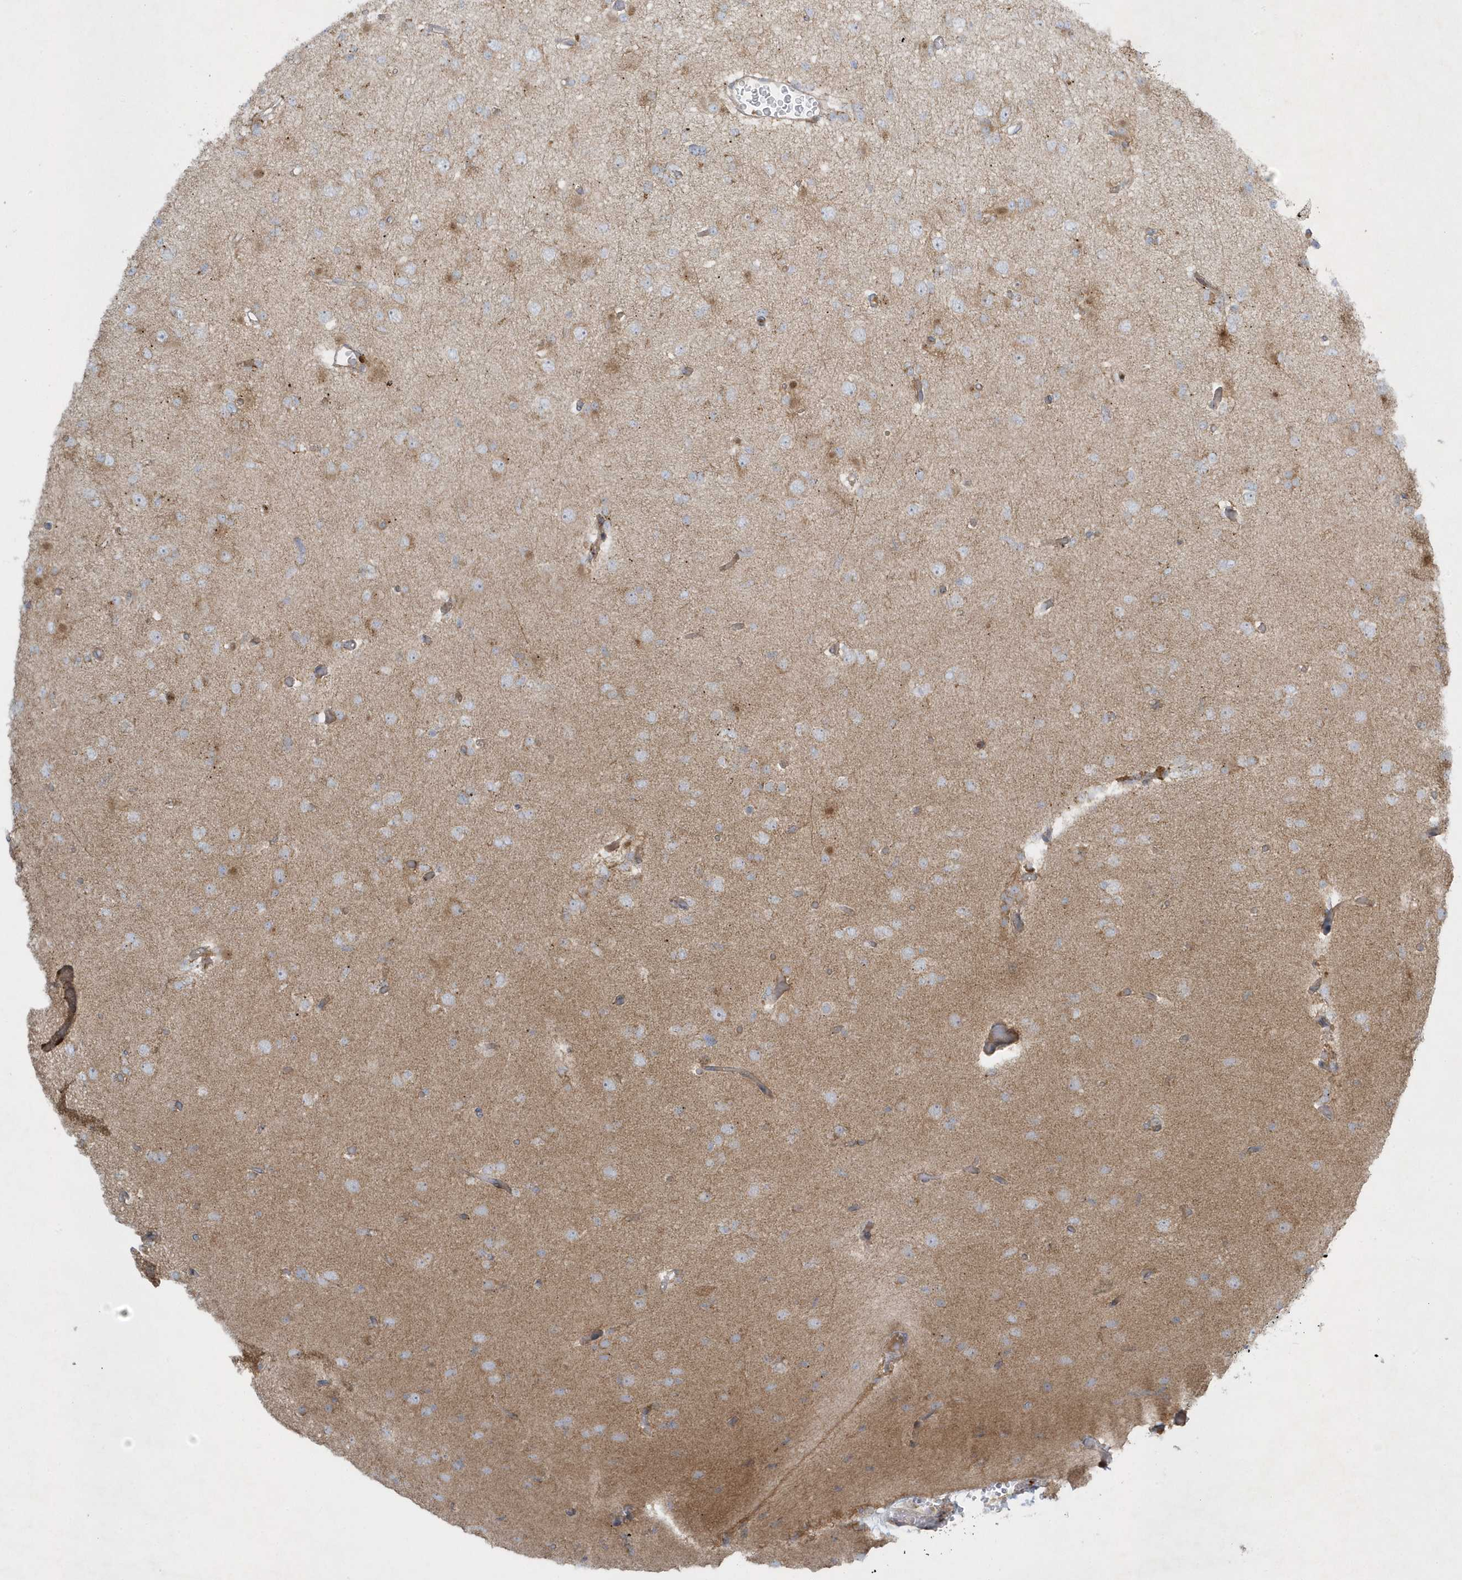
{"staining": {"intensity": "weak", "quantity": "<25%", "location": "cytoplasmic/membranous"}, "tissue": "glioma", "cell_type": "Tumor cells", "image_type": "cancer", "snomed": [{"axis": "morphology", "description": "Glioma, malignant, Low grade"}, {"axis": "topography", "description": "Brain"}], "caption": "Malignant low-grade glioma was stained to show a protein in brown. There is no significant positivity in tumor cells.", "gene": "SLC38A2", "patient": {"sex": "female", "age": 22}}